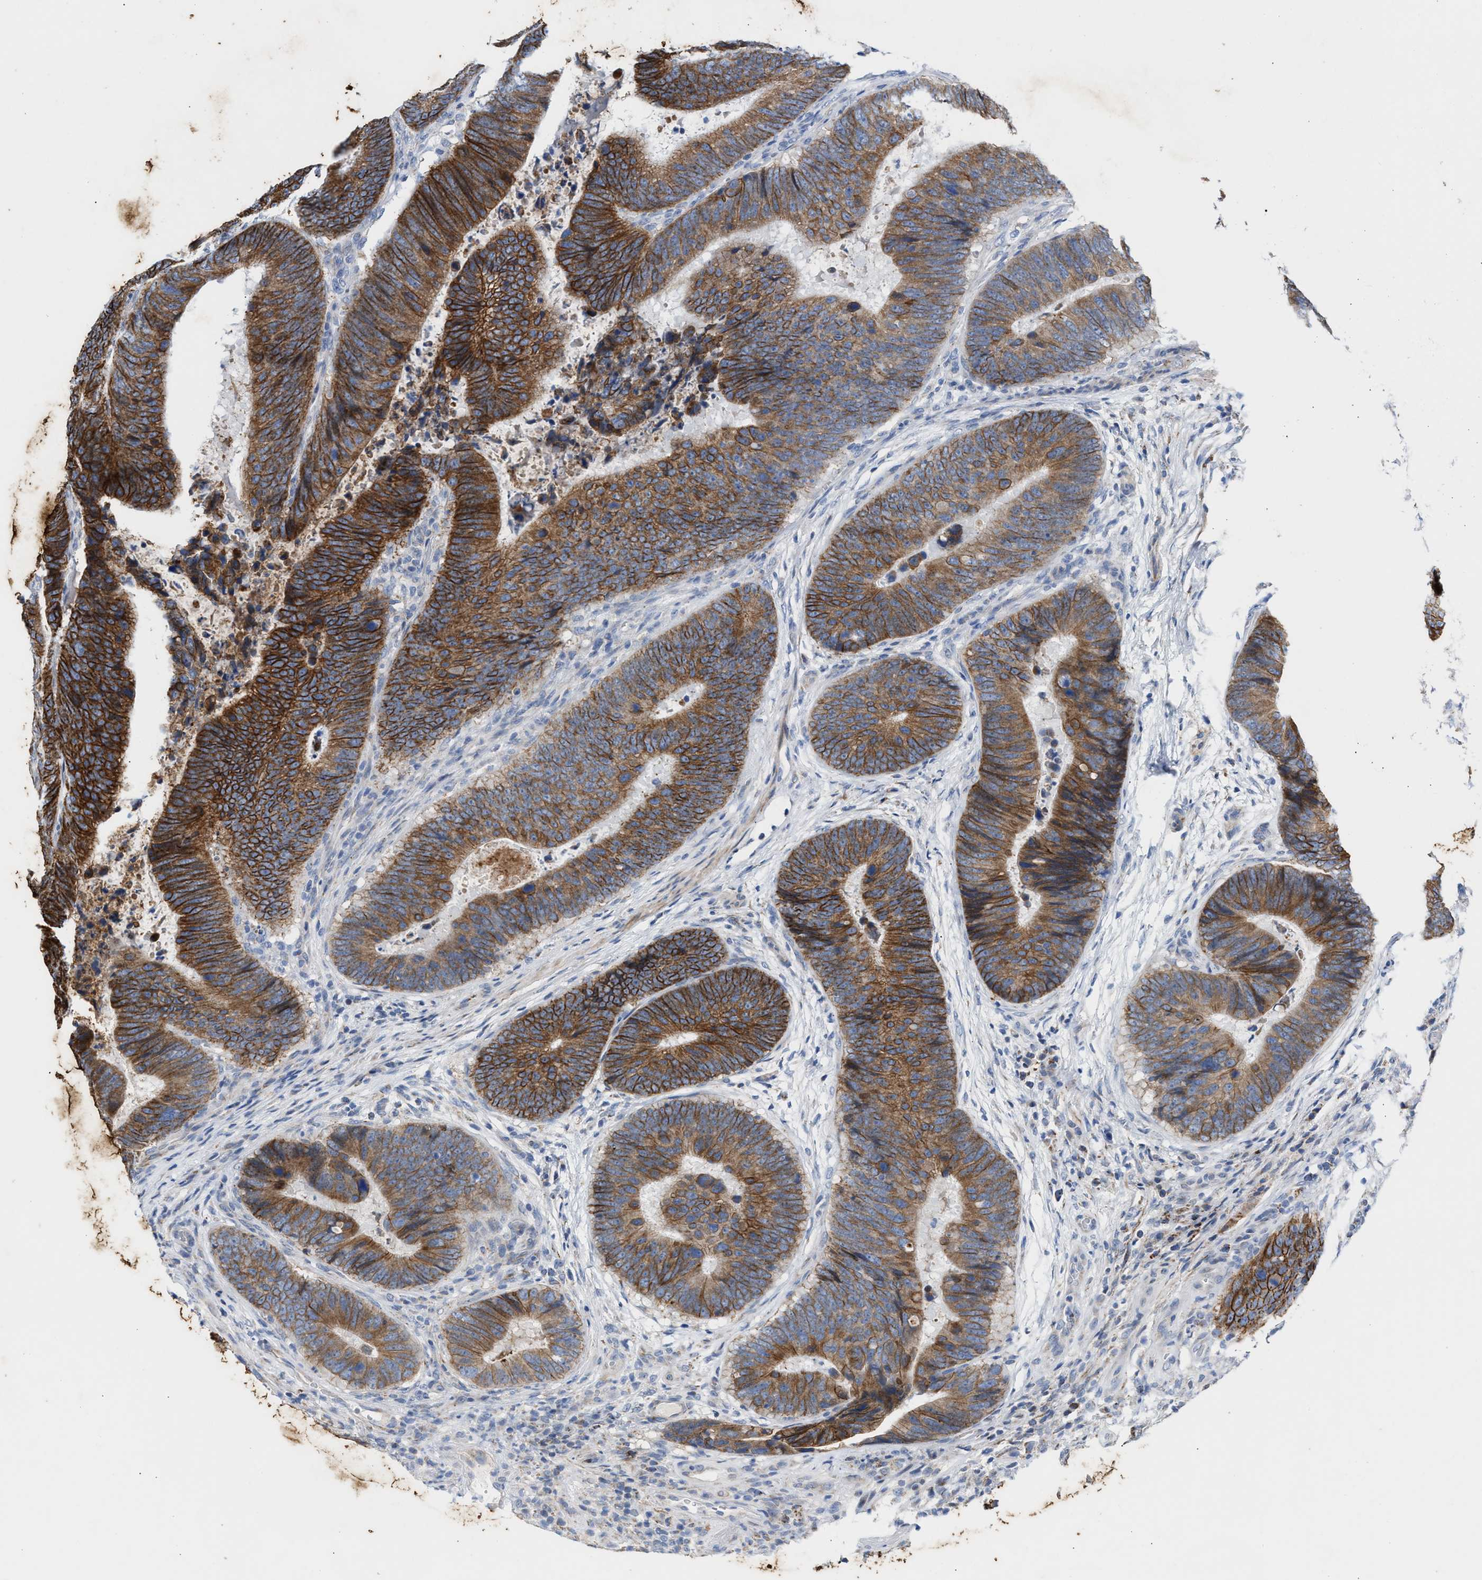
{"staining": {"intensity": "moderate", "quantity": ">75%", "location": "cytoplasmic/membranous"}, "tissue": "colorectal cancer", "cell_type": "Tumor cells", "image_type": "cancer", "snomed": [{"axis": "morphology", "description": "Adenocarcinoma, NOS"}, {"axis": "topography", "description": "Colon"}], "caption": "Colorectal adenocarcinoma stained for a protein reveals moderate cytoplasmic/membranous positivity in tumor cells. Nuclei are stained in blue.", "gene": "JAG1", "patient": {"sex": "male", "age": 56}}